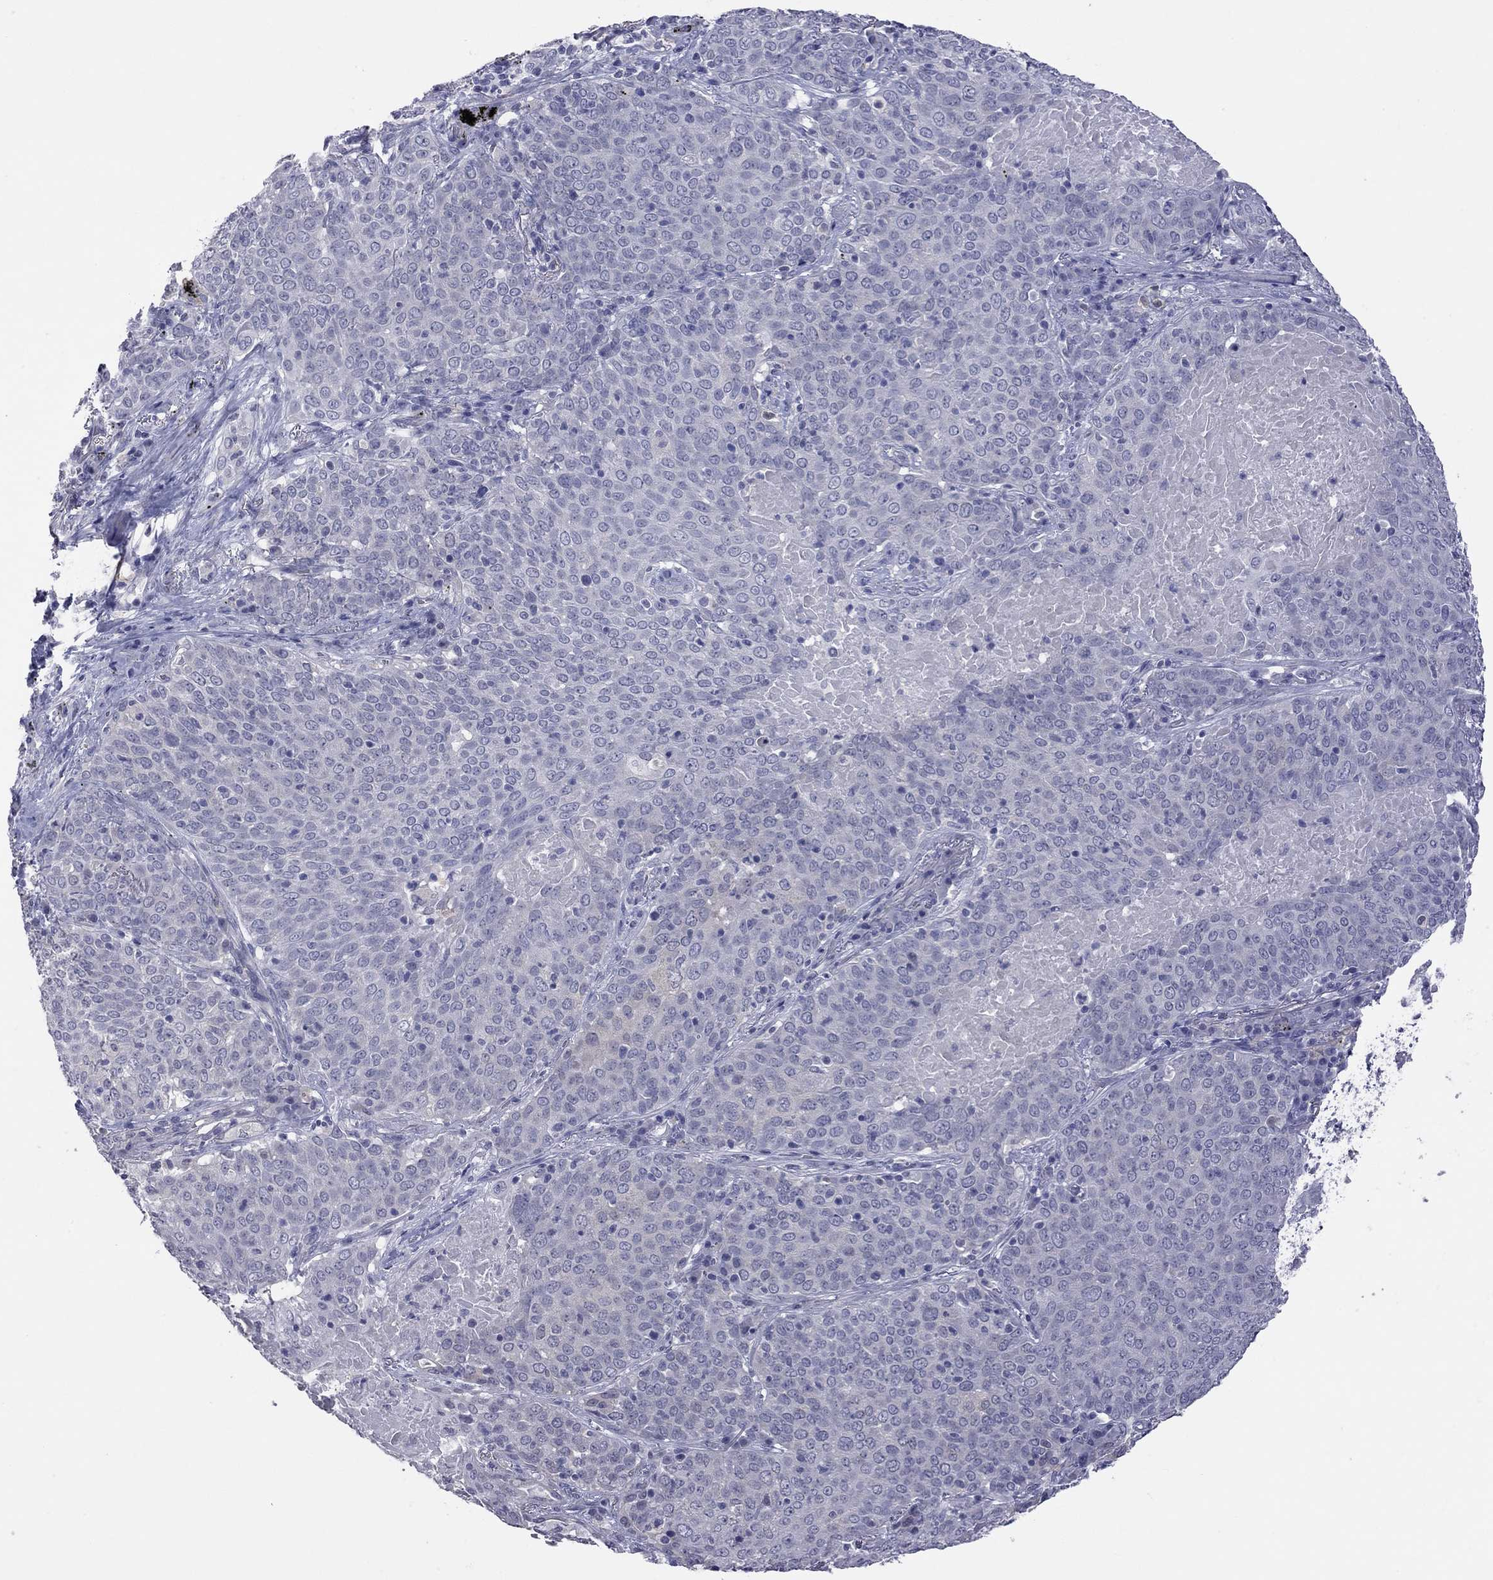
{"staining": {"intensity": "negative", "quantity": "none", "location": "none"}, "tissue": "lung cancer", "cell_type": "Tumor cells", "image_type": "cancer", "snomed": [{"axis": "morphology", "description": "Squamous cell carcinoma, NOS"}, {"axis": "topography", "description": "Lung"}], "caption": "A high-resolution photomicrograph shows IHC staining of squamous cell carcinoma (lung), which displays no significant staining in tumor cells.", "gene": "HYLS1", "patient": {"sex": "male", "age": 82}}